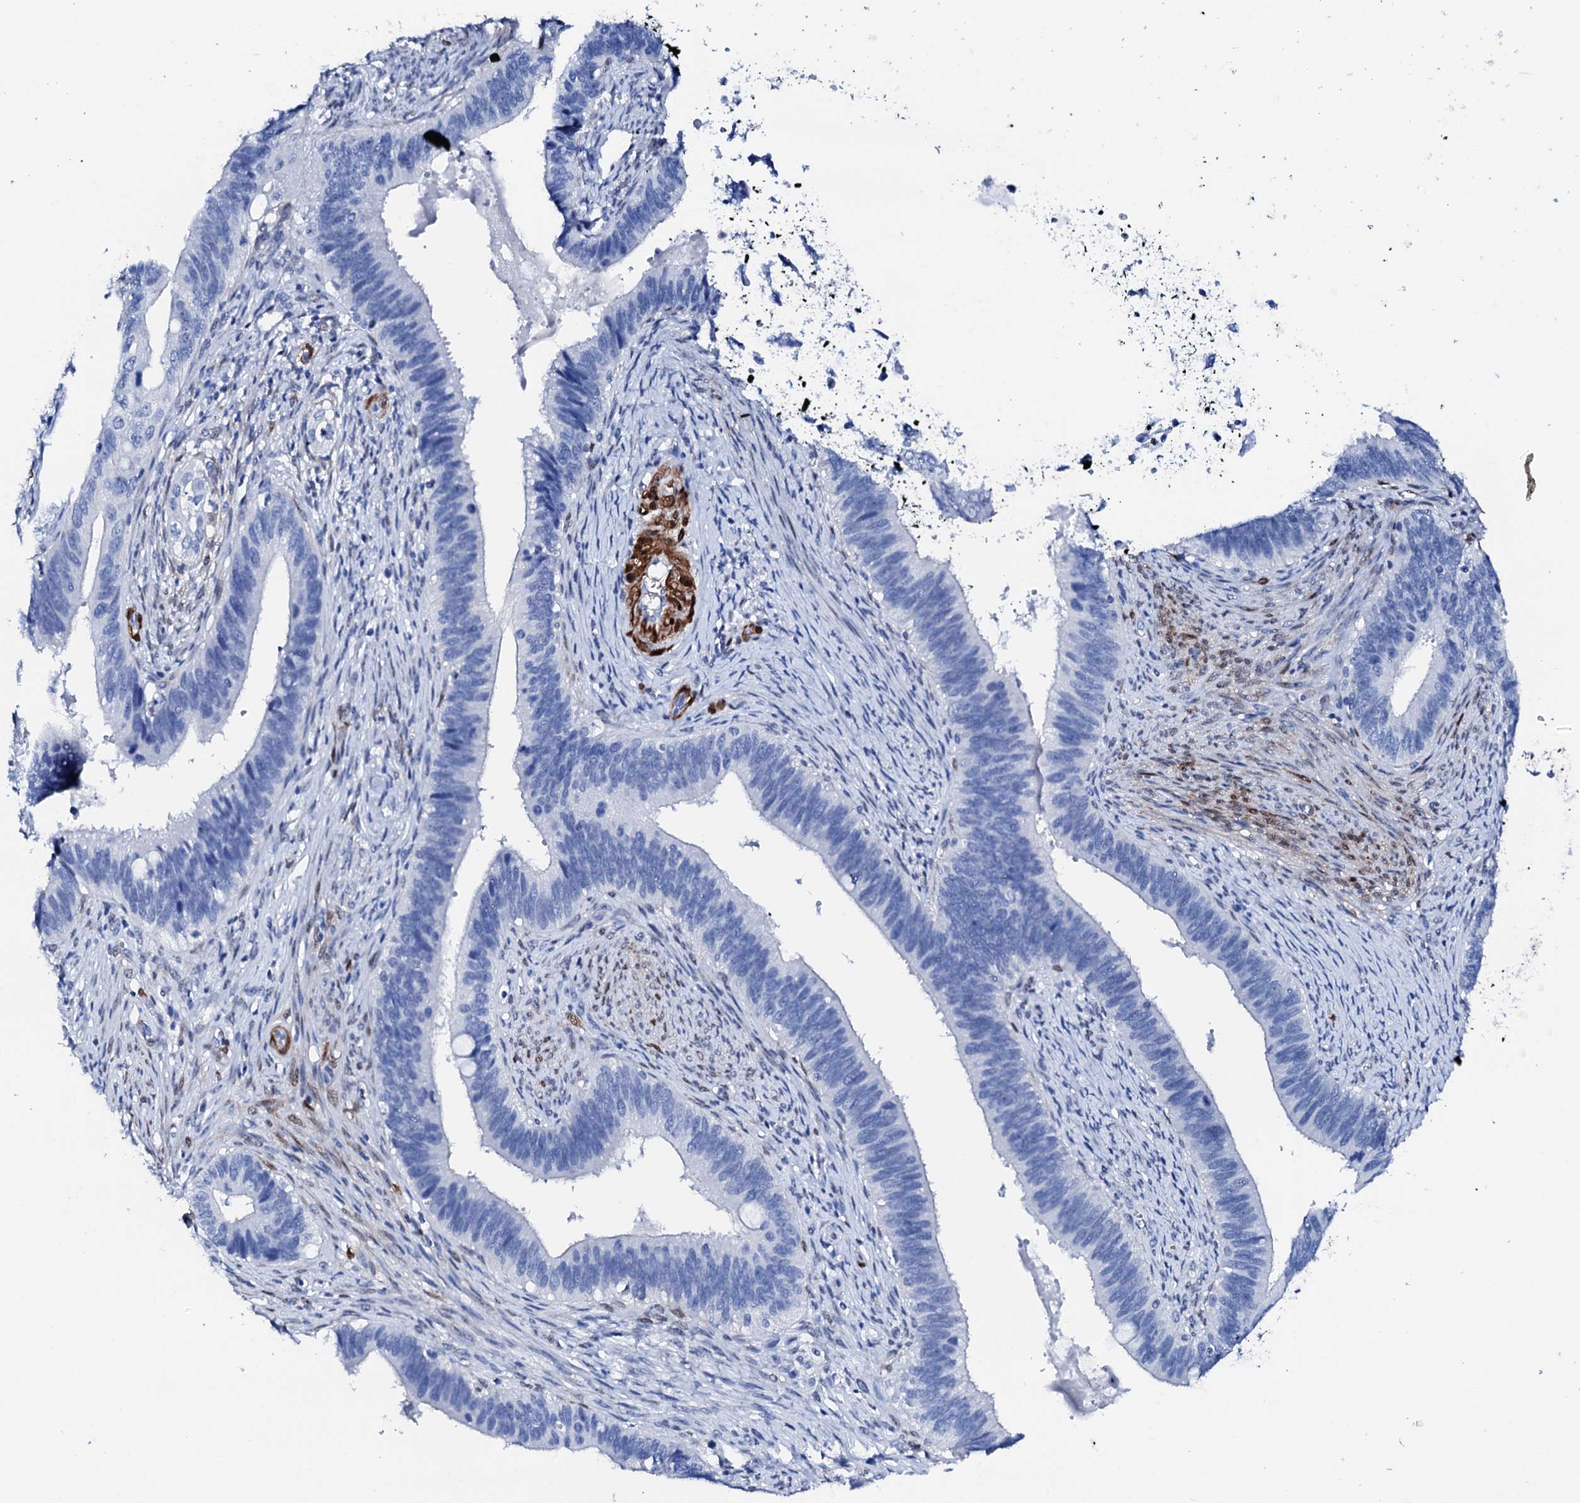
{"staining": {"intensity": "negative", "quantity": "none", "location": "none"}, "tissue": "cervical cancer", "cell_type": "Tumor cells", "image_type": "cancer", "snomed": [{"axis": "morphology", "description": "Adenocarcinoma, NOS"}, {"axis": "topography", "description": "Cervix"}], "caption": "Cervical adenocarcinoma was stained to show a protein in brown. There is no significant positivity in tumor cells.", "gene": "NRIP2", "patient": {"sex": "female", "age": 42}}